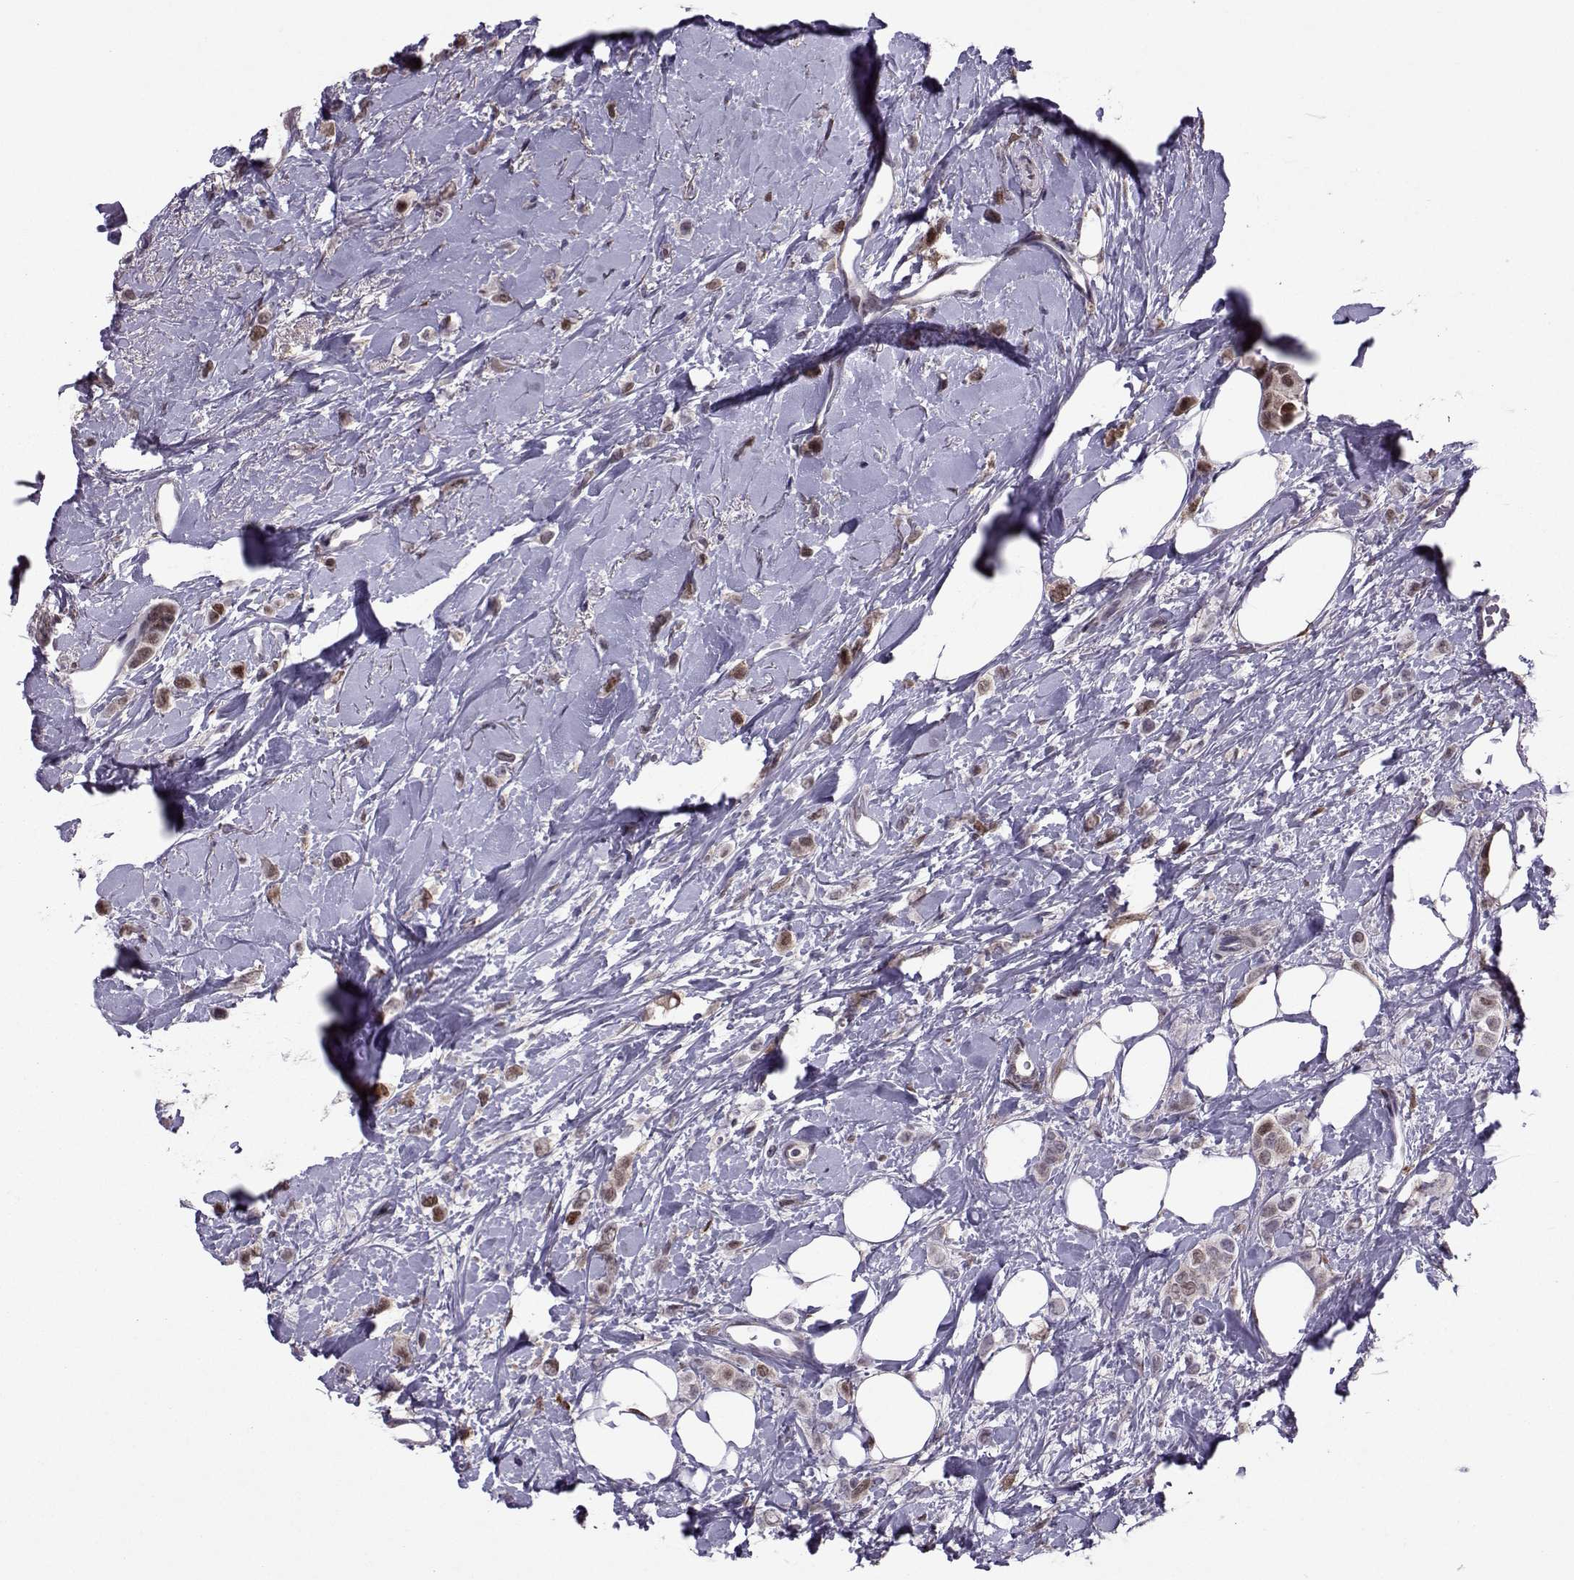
{"staining": {"intensity": "moderate", "quantity": ">75%", "location": "nuclear"}, "tissue": "breast cancer", "cell_type": "Tumor cells", "image_type": "cancer", "snomed": [{"axis": "morphology", "description": "Lobular carcinoma"}, {"axis": "topography", "description": "Breast"}], "caption": "DAB immunohistochemical staining of lobular carcinoma (breast) exhibits moderate nuclear protein expression in approximately >75% of tumor cells. (DAB IHC, brown staining for protein, blue staining for nuclei).", "gene": "CDK4", "patient": {"sex": "female", "age": 66}}